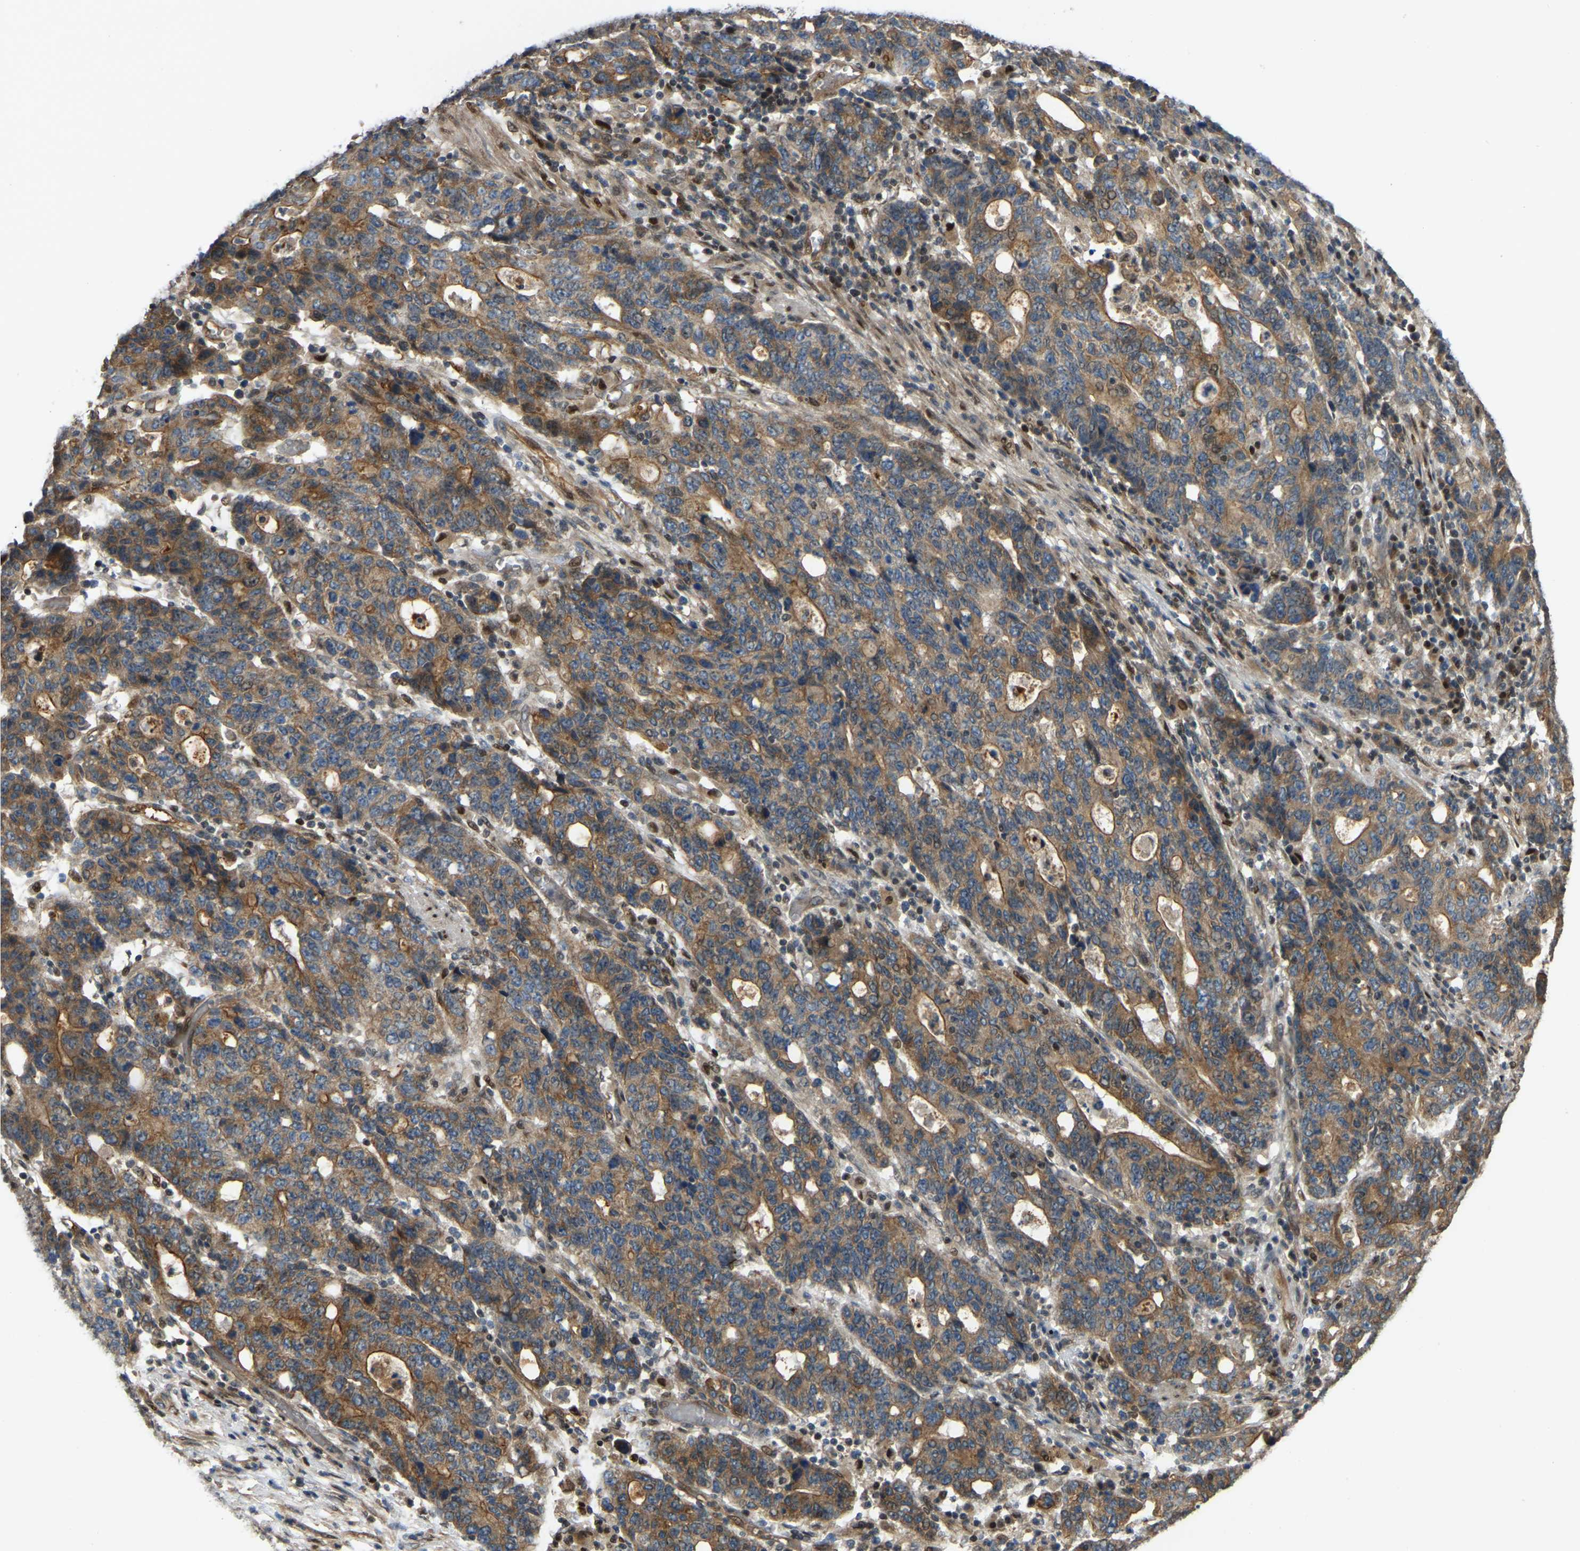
{"staining": {"intensity": "moderate", "quantity": ">75%", "location": "cytoplasmic/membranous"}, "tissue": "stomach cancer", "cell_type": "Tumor cells", "image_type": "cancer", "snomed": [{"axis": "morphology", "description": "Adenocarcinoma, NOS"}, {"axis": "topography", "description": "Stomach, upper"}], "caption": "The micrograph shows staining of stomach adenocarcinoma, revealing moderate cytoplasmic/membranous protein positivity (brown color) within tumor cells.", "gene": "C21orf91", "patient": {"sex": "male", "age": 69}}